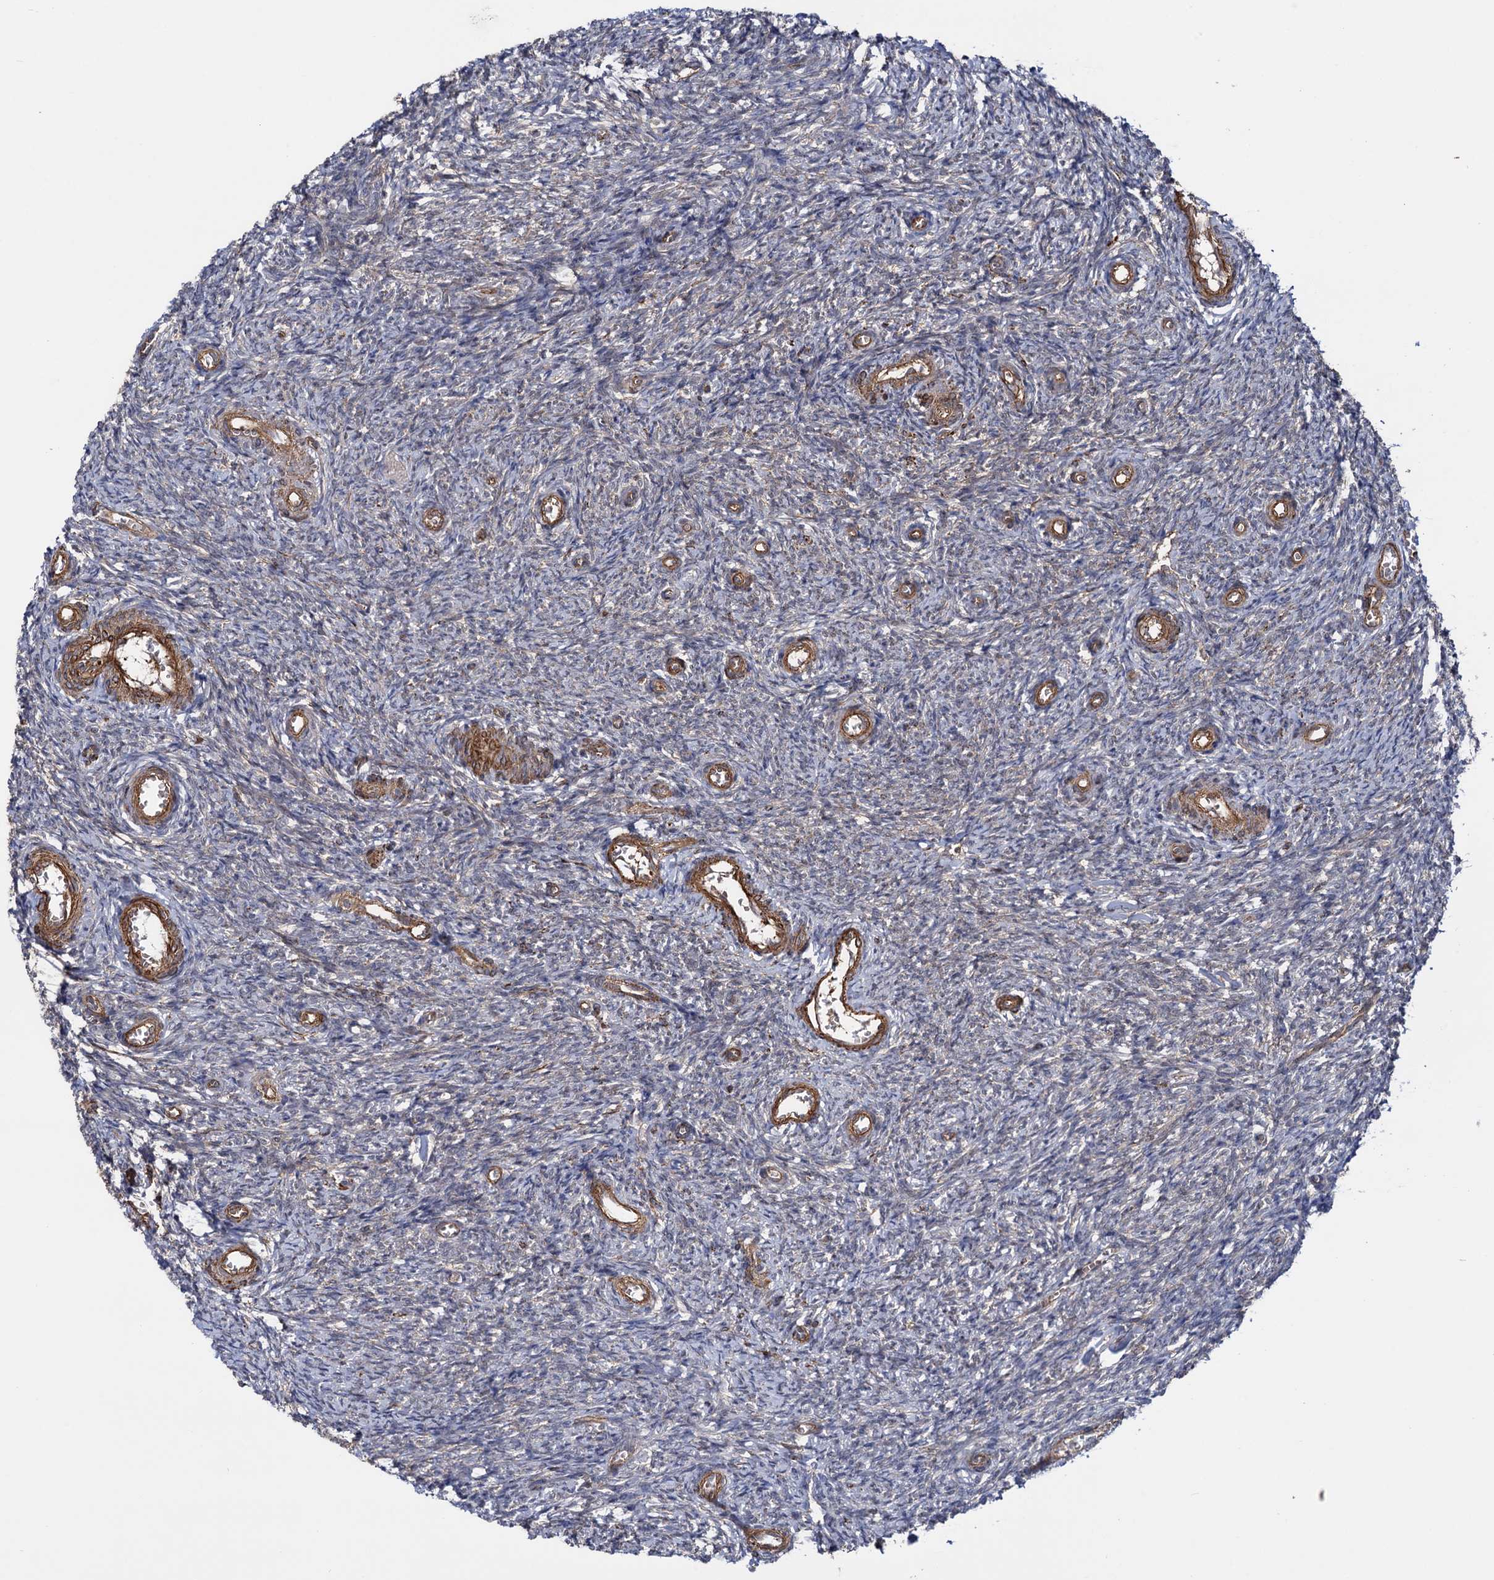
{"staining": {"intensity": "negative", "quantity": "none", "location": "none"}, "tissue": "ovary", "cell_type": "Ovarian stroma cells", "image_type": "normal", "snomed": [{"axis": "morphology", "description": "Normal tissue, NOS"}, {"axis": "topography", "description": "Ovary"}], "caption": "Ovary stained for a protein using immunohistochemistry displays no positivity ovarian stroma cells.", "gene": "ATP8B4", "patient": {"sex": "female", "age": 44}}